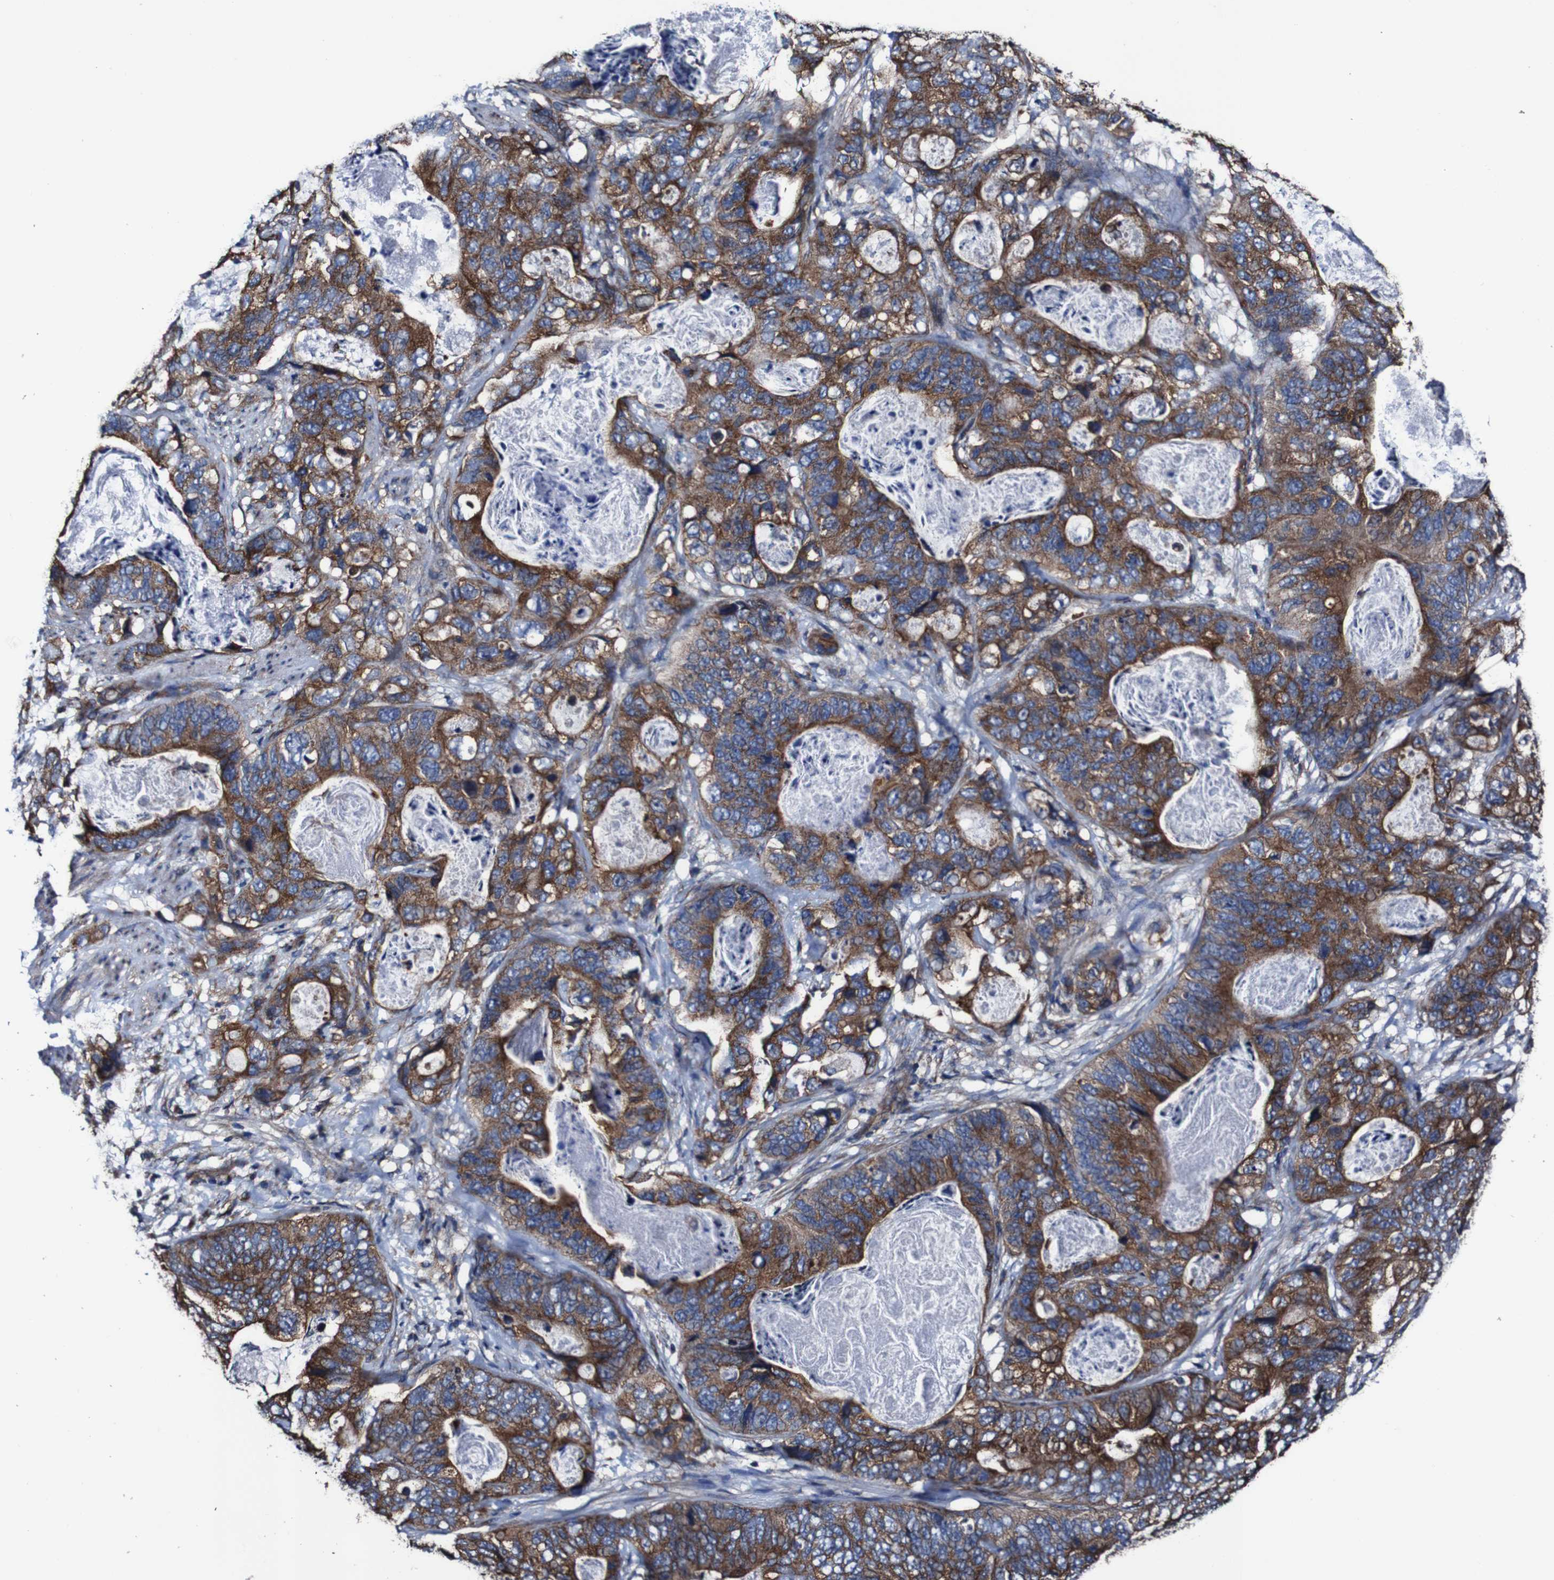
{"staining": {"intensity": "strong", "quantity": "25%-75%", "location": "cytoplasmic/membranous"}, "tissue": "stomach cancer", "cell_type": "Tumor cells", "image_type": "cancer", "snomed": [{"axis": "morphology", "description": "Adenocarcinoma, NOS"}, {"axis": "topography", "description": "Stomach"}], "caption": "DAB (3,3'-diaminobenzidine) immunohistochemical staining of stomach adenocarcinoma displays strong cytoplasmic/membranous protein positivity in about 25%-75% of tumor cells.", "gene": "CSF1R", "patient": {"sex": "female", "age": 89}}